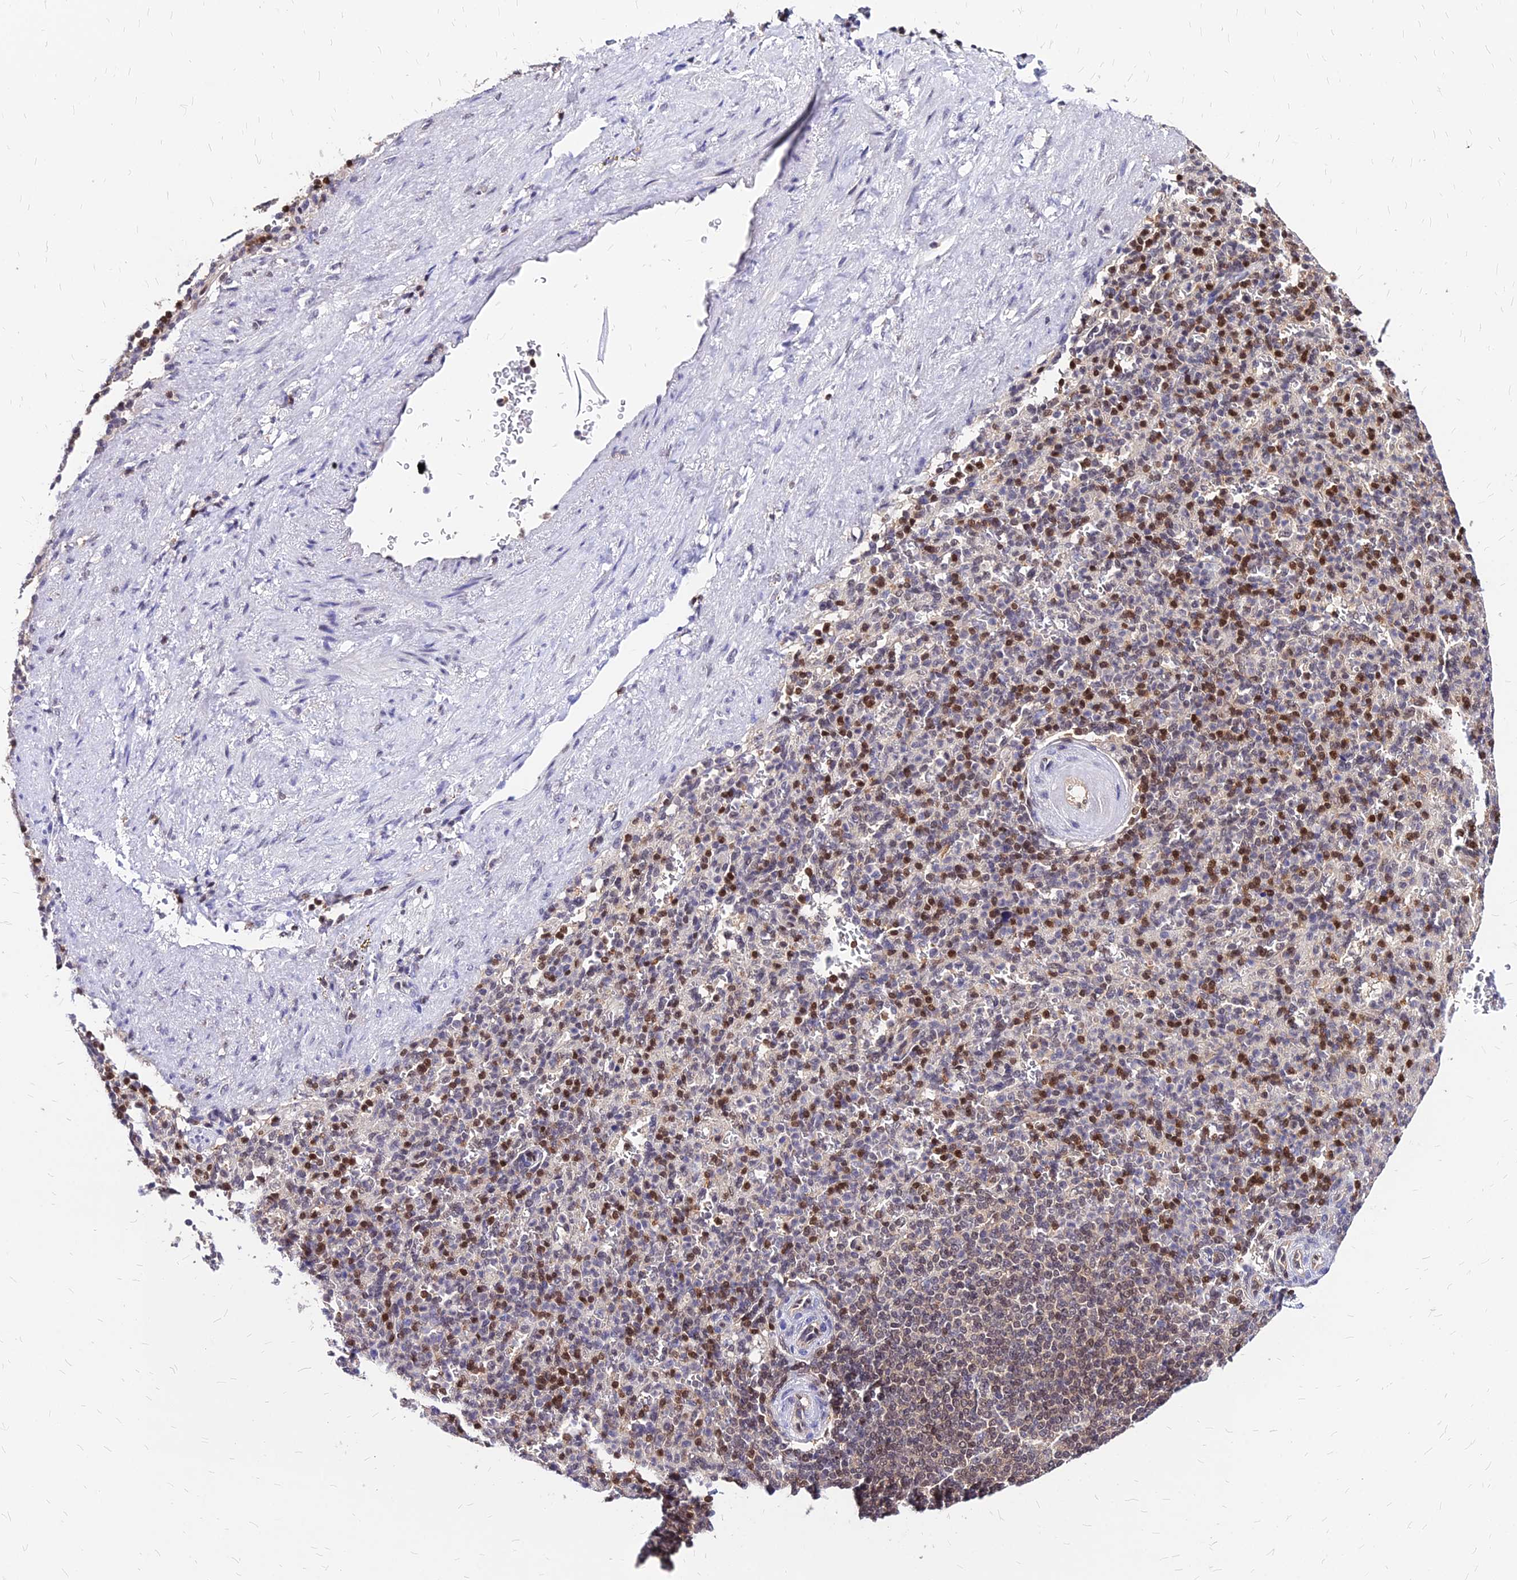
{"staining": {"intensity": "moderate", "quantity": "25%-75%", "location": "nuclear"}, "tissue": "spleen", "cell_type": "Cells in red pulp", "image_type": "normal", "snomed": [{"axis": "morphology", "description": "Normal tissue, NOS"}, {"axis": "topography", "description": "Spleen"}], "caption": "Immunohistochemistry (IHC) staining of unremarkable spleen, which displays medium levels of moderate nuclear expression in approximately 25%-75% of cells in red pulp indicating moderate nuclear protein positivity. The staining was performed using DAB (3,3'-diaminobenzidine) (brown) for protein detection and nuclei were counterstained in hematoxylin (blue).", "gene": "PAXX", "patient": {"sex": "female", "age": 74}}